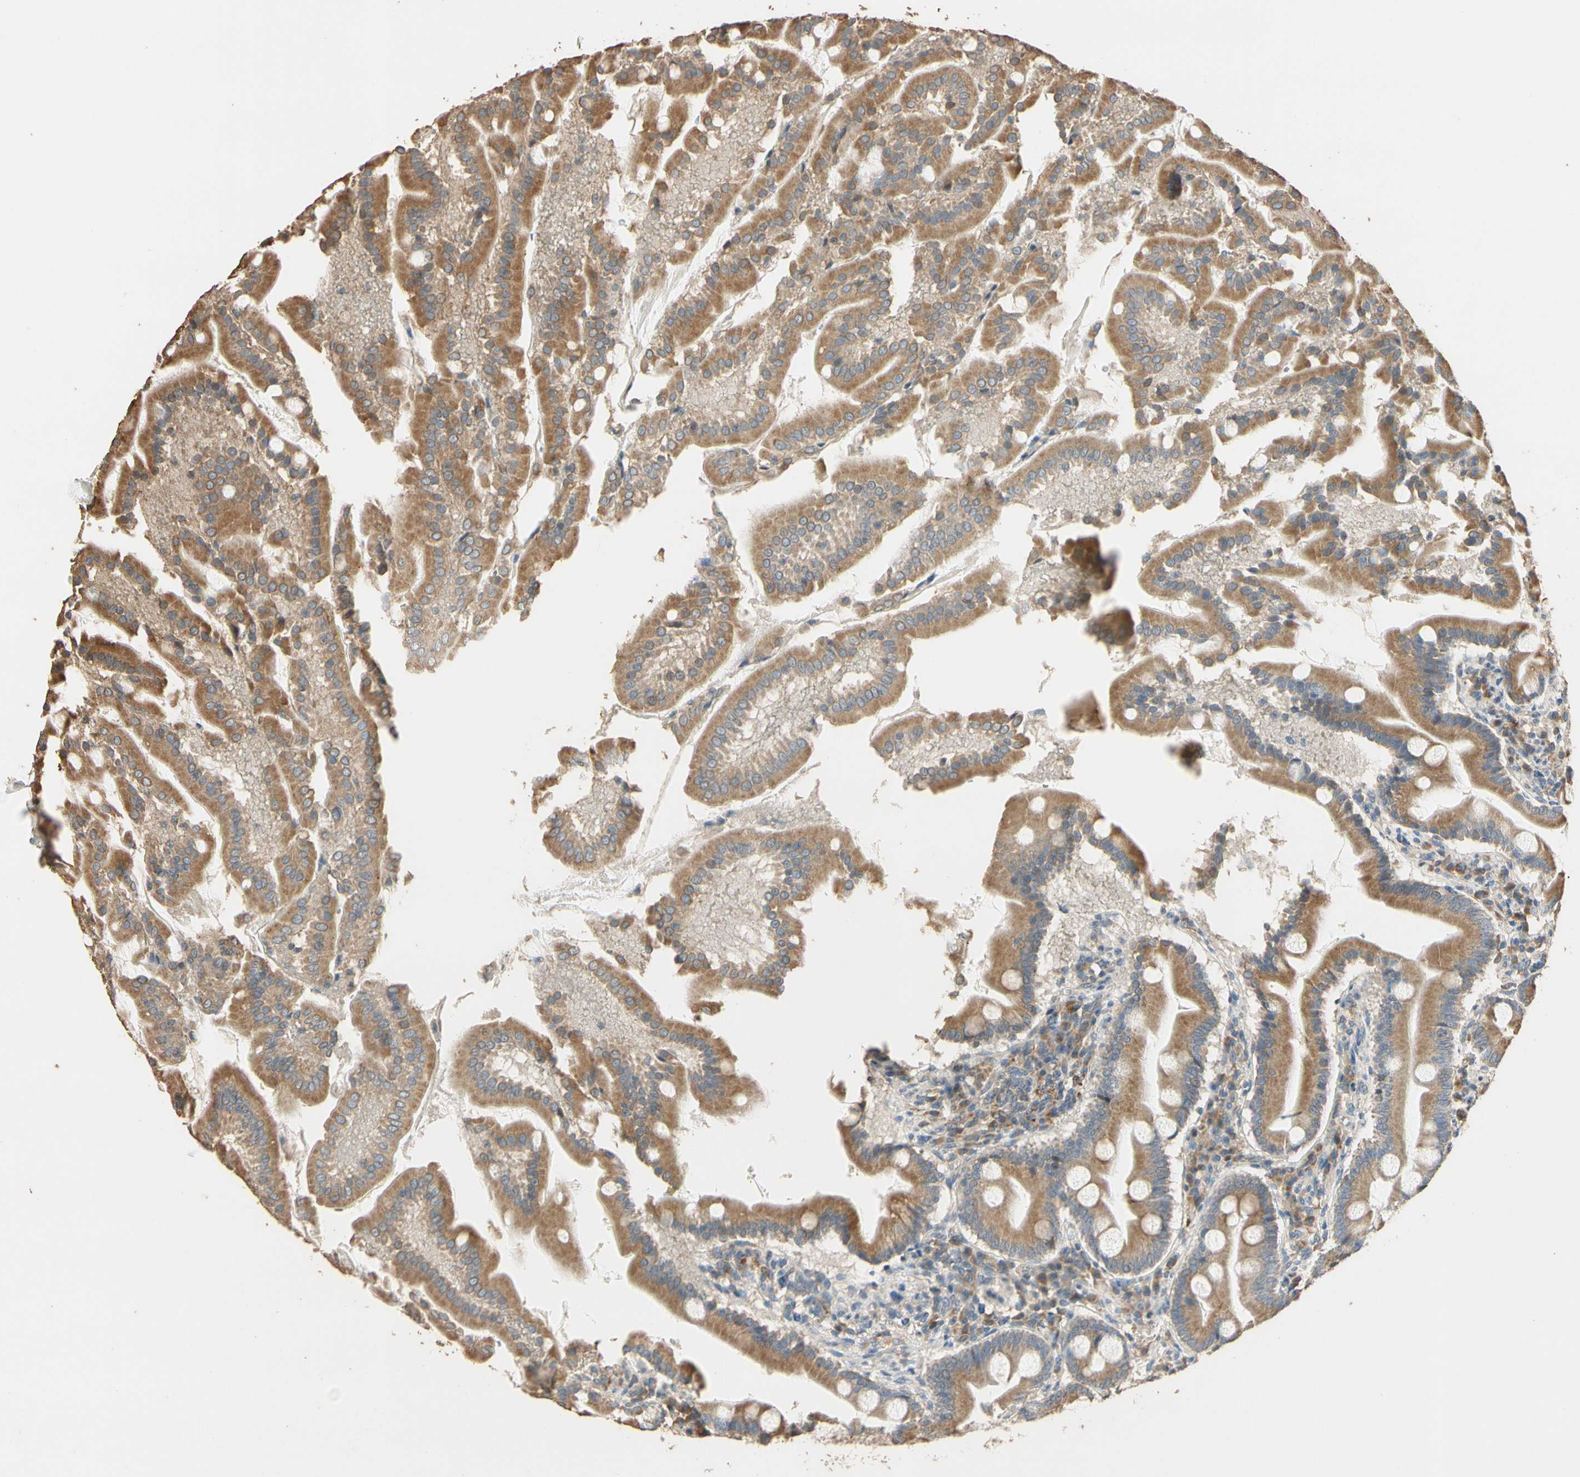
{"staining": {"intensity": "strong", "quantity": ">75%", "location": "cytoplasmic/membranous"}, "tissue": "duodenum", "cell_type": "Glandular cells", "image_type": "normal", "snomed": [{"axis": "morphology", "description": "Normal tissue, NOS"}, {"axis": "topography", "description": "Duodenum"}], "caption": "Immunohistochemistry image of unremarkable human duodenum stained for a protein (brown), which shows high levels of strong cytoplasmic/membranous staining in approximately >75% of glandular cells.", "gene": "STX18", "patient": {"sex": "male", "age": 50}}